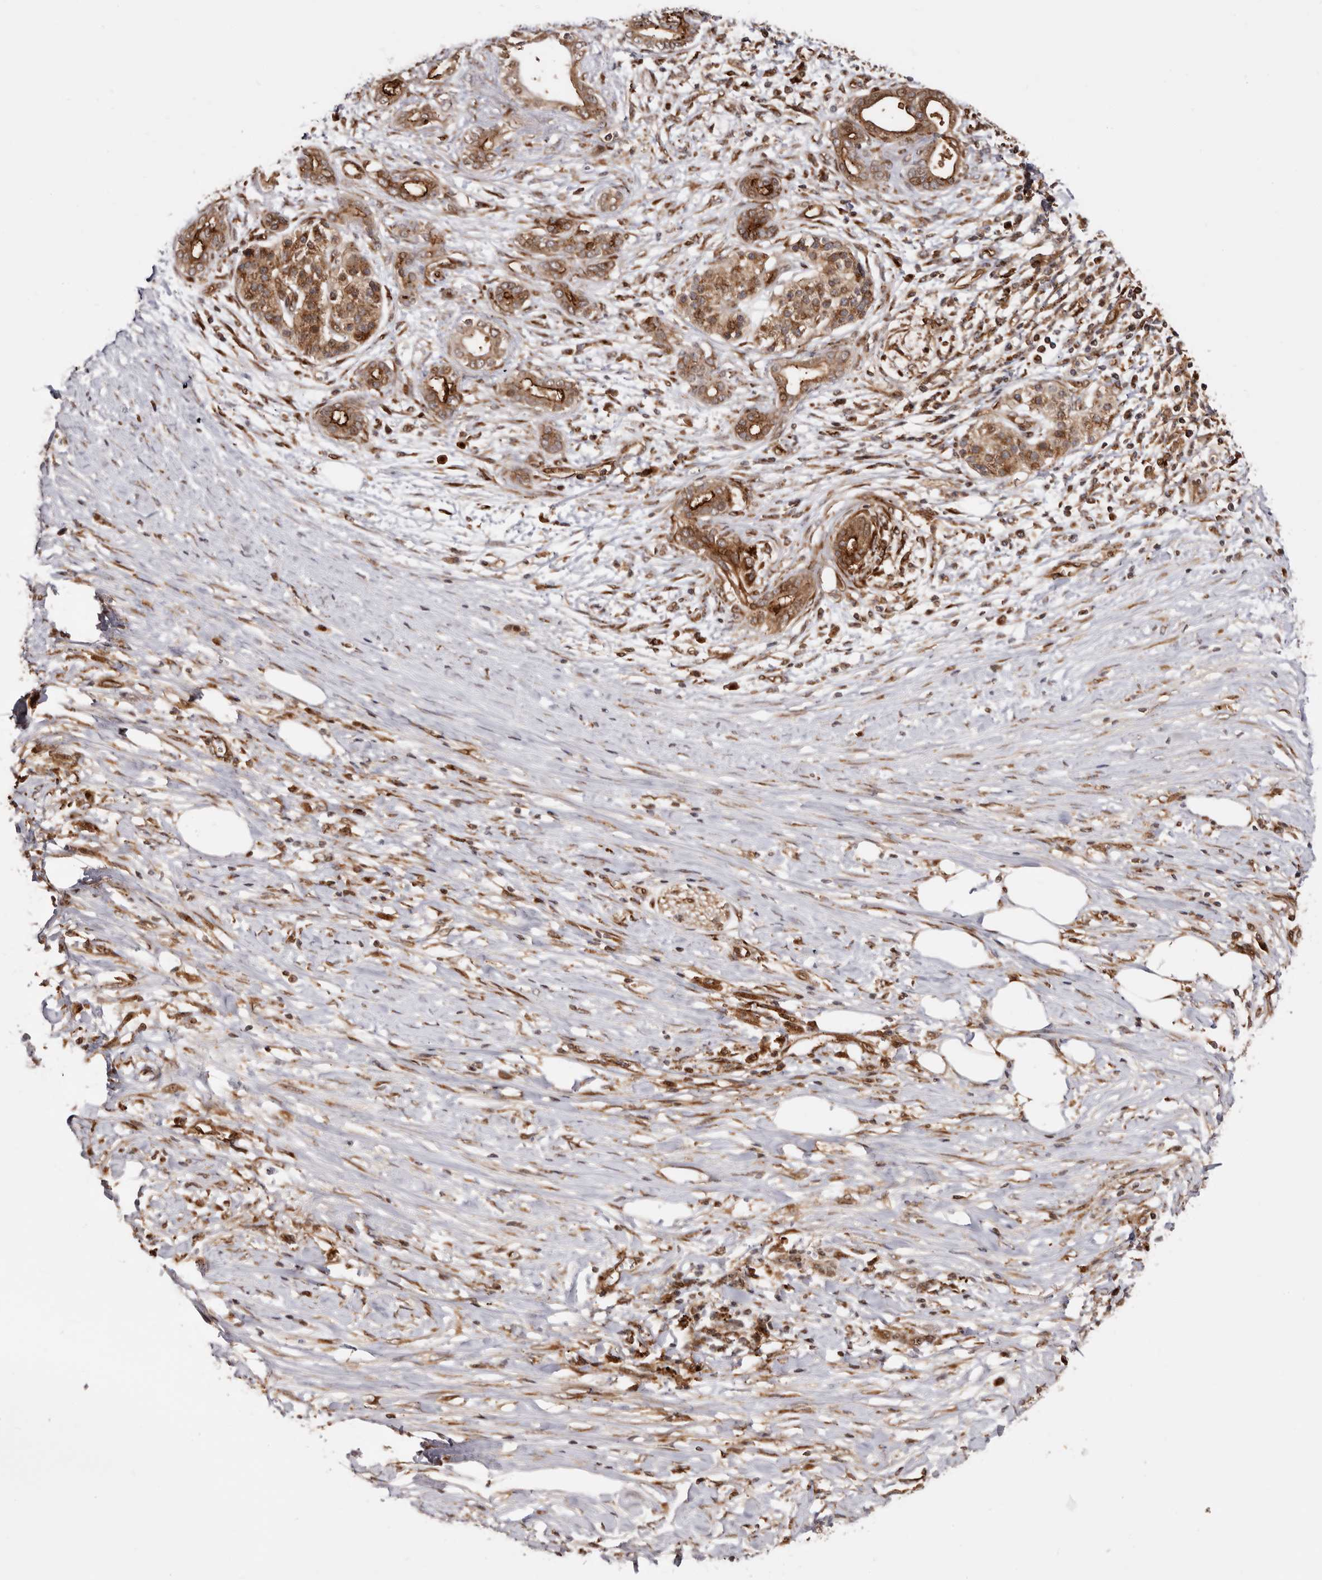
{"staining": {"intensity": "strong", "quantity": ">75%", "location": "cytoplasmic/membranous"}, "tissue": "pancreatic cancer", "cell_type": "Tumor cells", "image_type": "cancer", "snomed": [{"axis": "morphology", "description": "Adenocarcinoma, NOS"}, {"axis": "topography", "description": "Pancreas"}], "caption": "A photomicrograph showing strong cytoplasmic/membranous staining in about >75% of tumor cells in pancreatic cancer, as visualized by brown immunohistochemical staining.", "gene": "GPR27", "patient": {"sex": "male", "age": 58}}